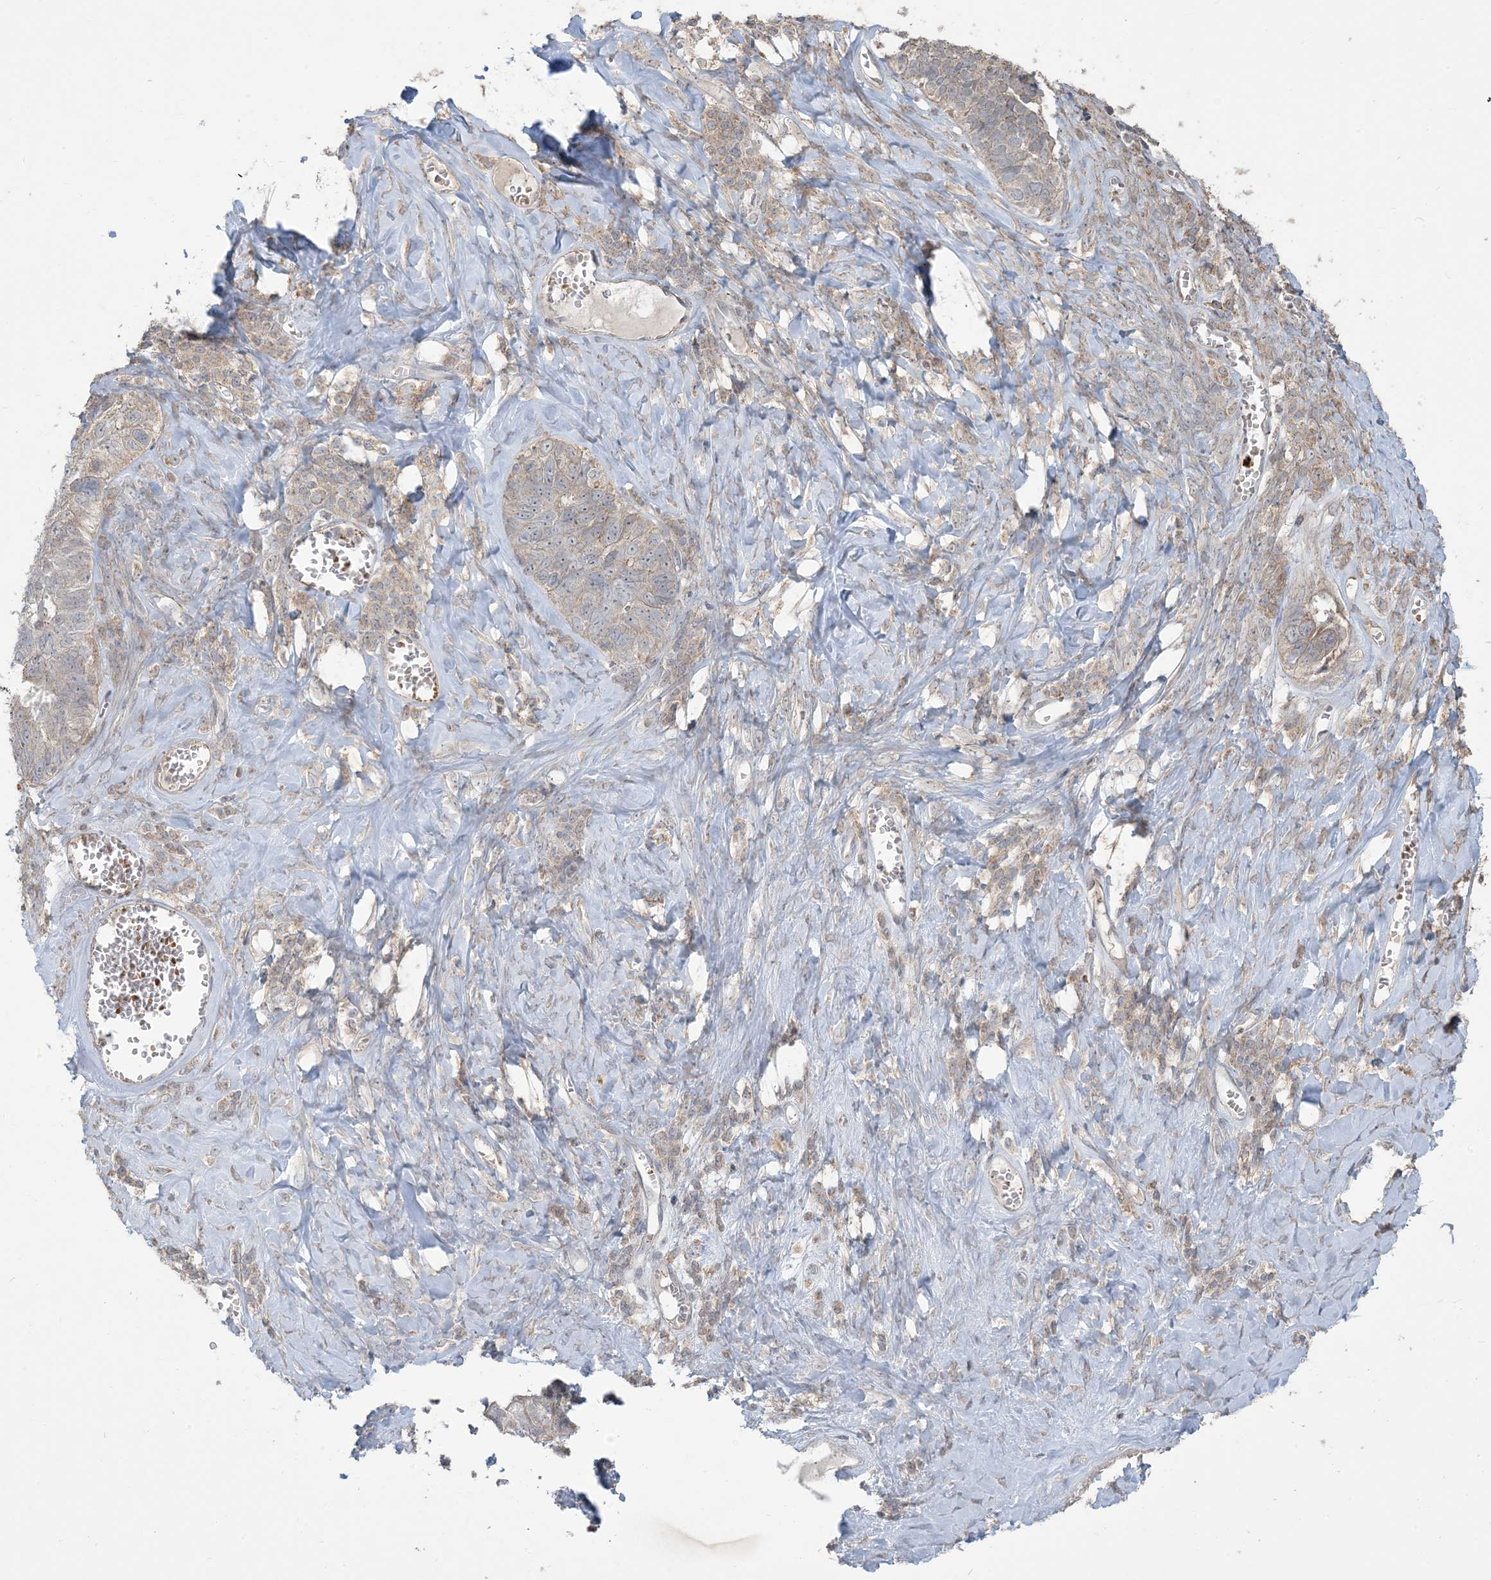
{"staining": {"intensity": "weak", "quantity": "<25%", "location": "nuclear"}, "tissue": "ovarian cancer", "cell_type": "Tumor cells", "image_type": "cancer", "snomed": [{"axis": "morphology", "description": "Cystadenocarcinoma, serous, NOS"}, {"axis": "topography", "description": "Ovary"}], "caption": "High power microscopy photomicrograph of an immunohistochemistry micrograph of ovarian cancer, revealing no significant staining in tumor cells.", "gene": "KLHL18", "patient": {"sex": "female", "age": 79}}